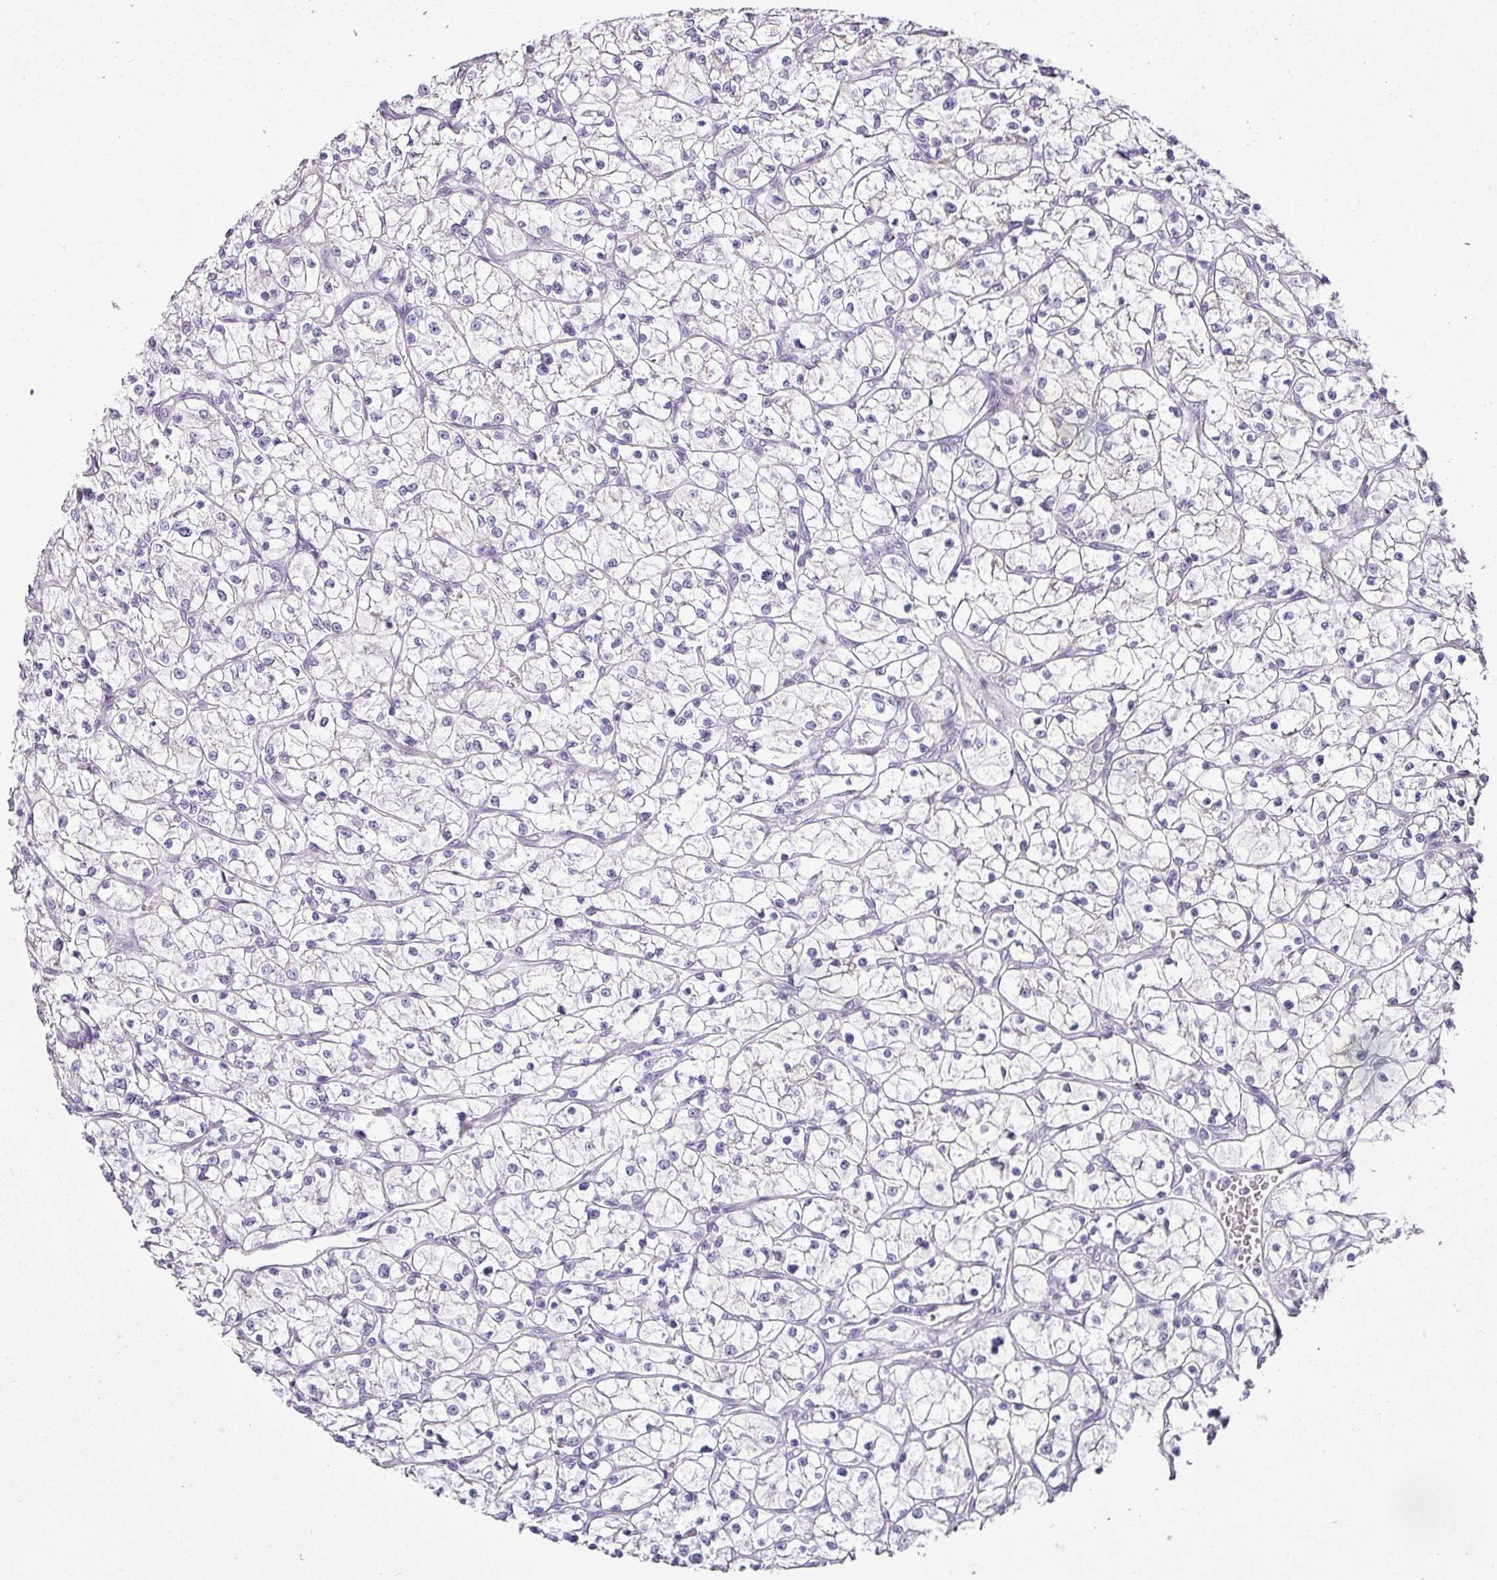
{"staining": {"intensity": "negative", "quantity": "none", "location": "none"}, "tissue": "renal cancer", "cell_type": "Tumor cells", "image_type": "cancer", "snomed": [{"axis": "morphology", "description": "Adenocarcinoma, NOS"}, {"axis": "topography", "description": "Kidney"}], "caption": "A photomicrograph of adenocarcinoma (renal) stained for a protein shows no brown staining in tumor cells.", "gene": "TRA2A", "patient": {"sex": "female", "age": 64}}